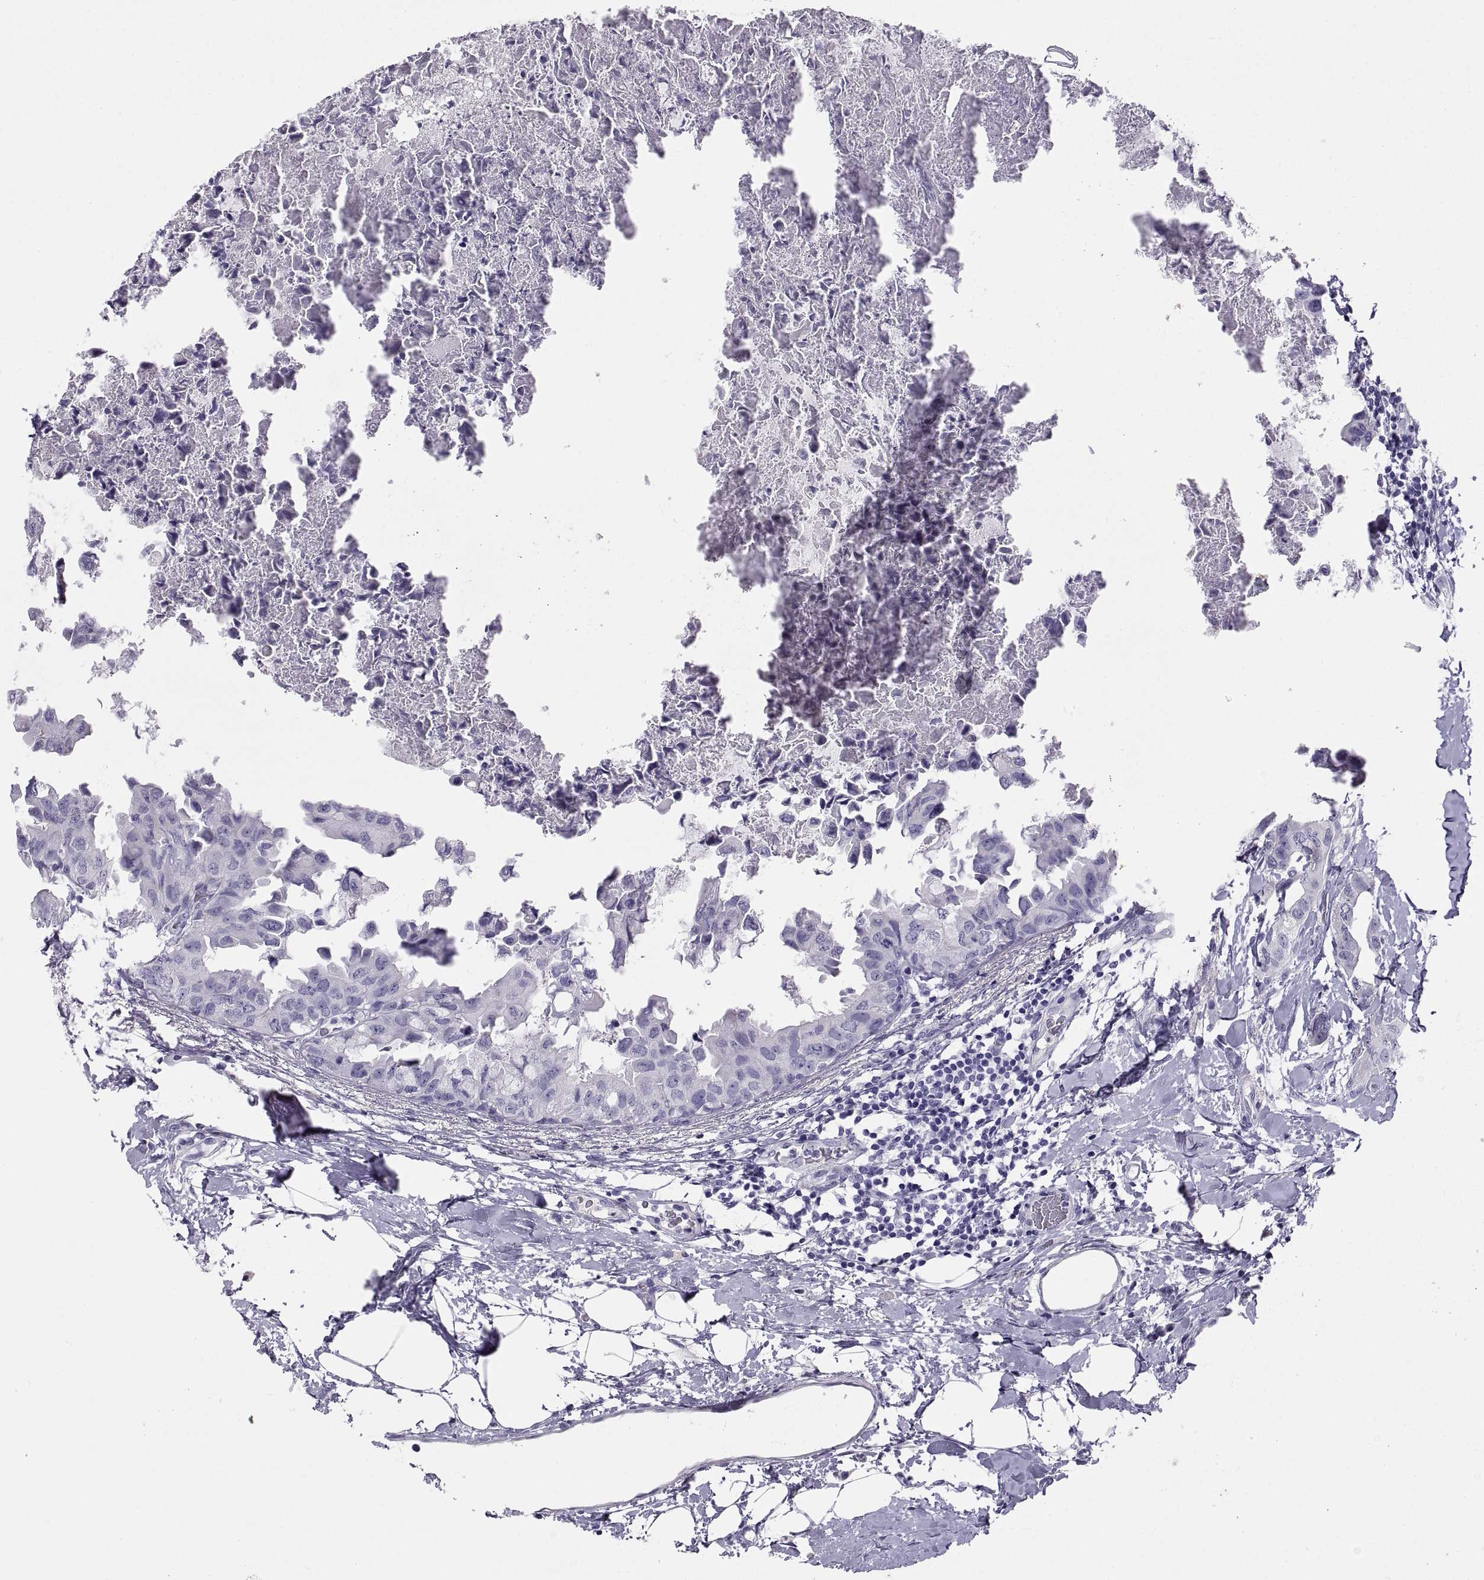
{"staining": {"intensity": "negative", "quantity": "none", "location": "none"}, "tissue": "breast cancer", "cell_type": "Tumor cells", "image_type": "cancer", "snomed": [{"axis": "morphology", "description": "Normal tissue, NOS"}, {"axis": "morphology", "description": "Duct carcinoma"}, {"axis": "topography", "description": "Breast"}], "caption": "Immunohistochemical staining of breast cancer reveals no significant positivity in tumor cells. The staining was performed using DAB to visualize the protein expression in brown, while the nuclei were stained in blue with hematoxylin (Magnification: 20x).", "gene": "RGS20", "patient": {"sex": "female", "age": 40}}